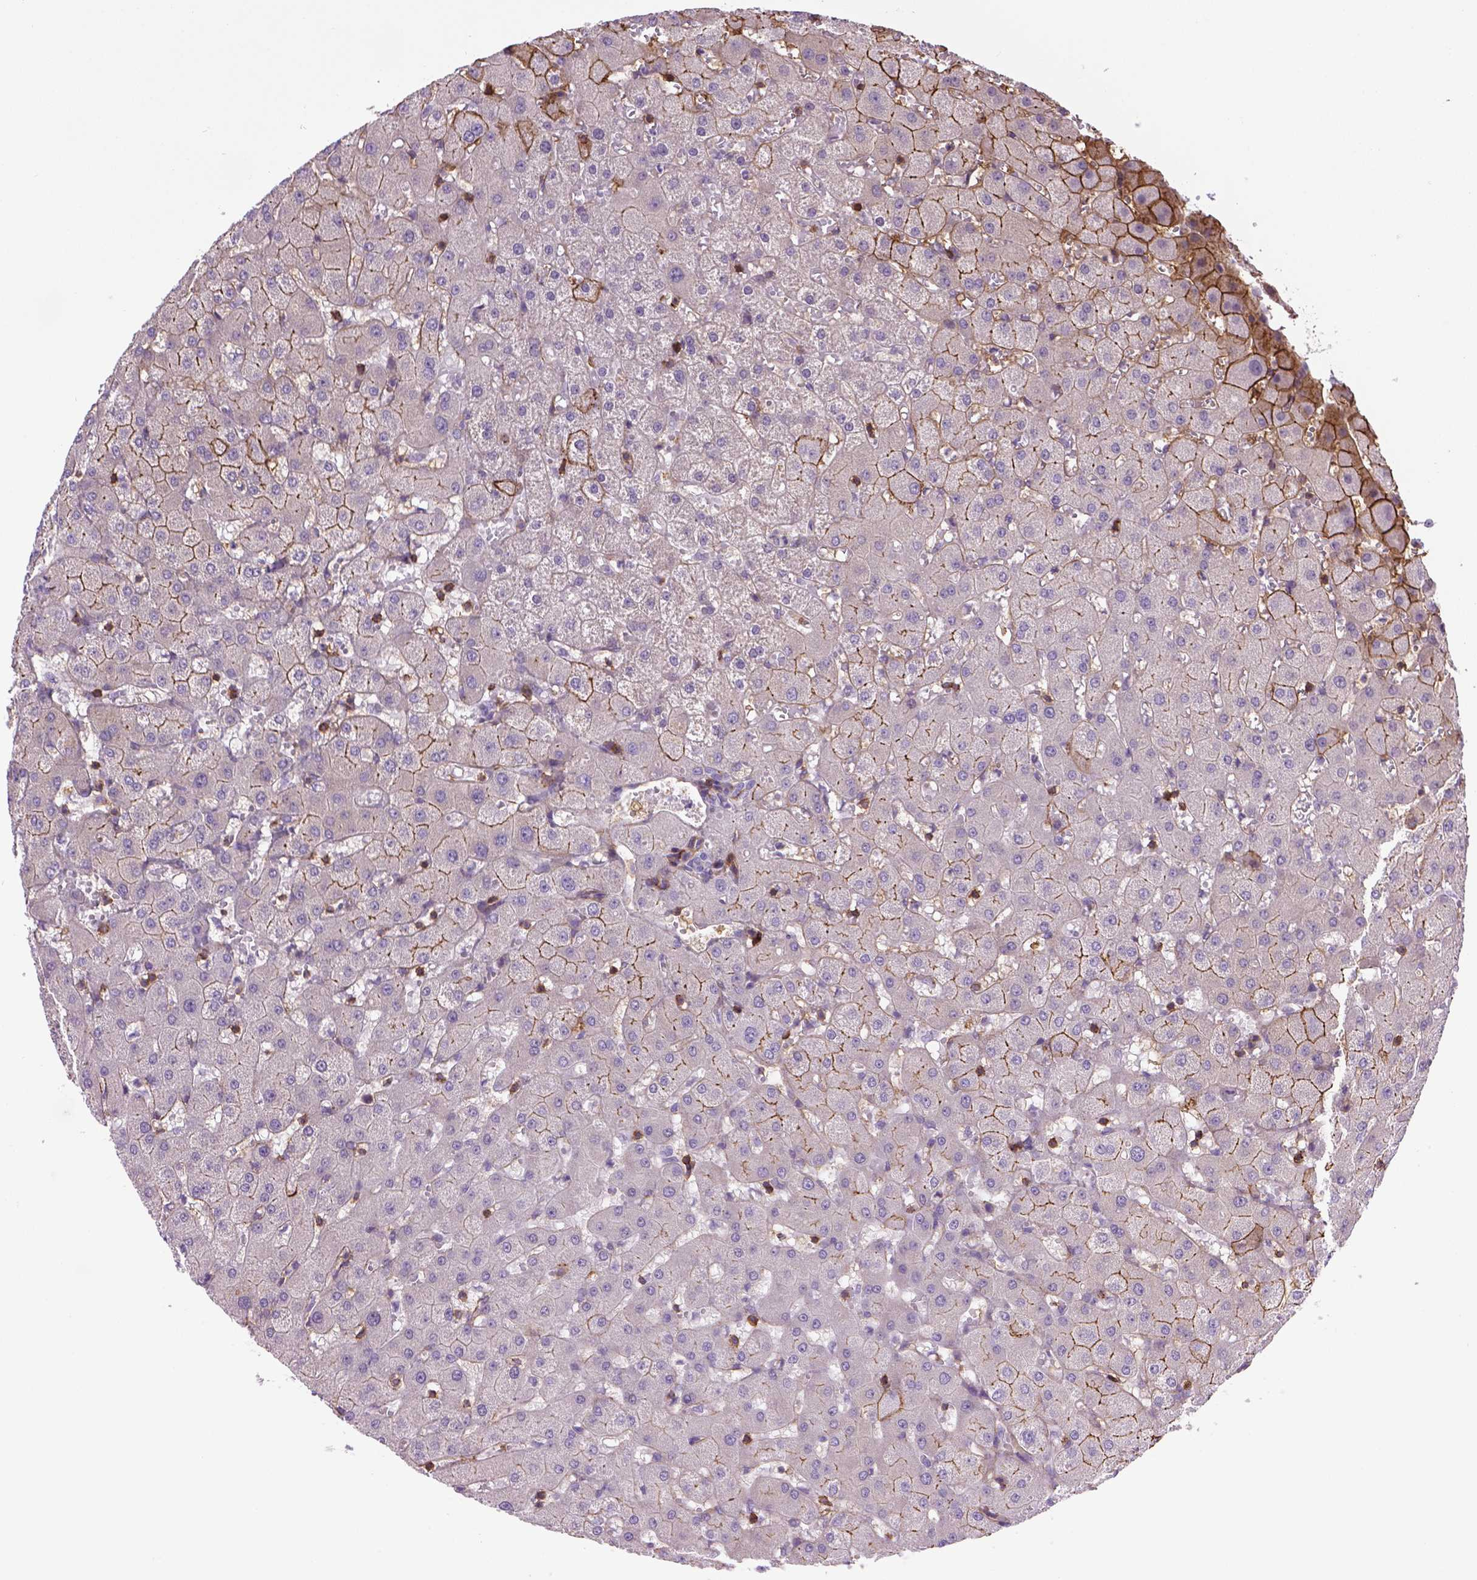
{"staining": {"intensity": "negative", "quantity": "none", "location": "none"}, "tissue": "liver", "cell_type": "Cholangiocytes", "image_type": "normal", "snomed": [{"axis": "morphology", "description": "Normal tissue, NOS"}, {"axis": "topography", "description": "Liver"}], "caption": "A micrograph of liver stained for a protein reveals no brown staining in cholangiocytes. (DAB IHC with hematoxylin counter stain).", "gene": "ACAD10", "patient": {"sex": "female", "age": 63}}